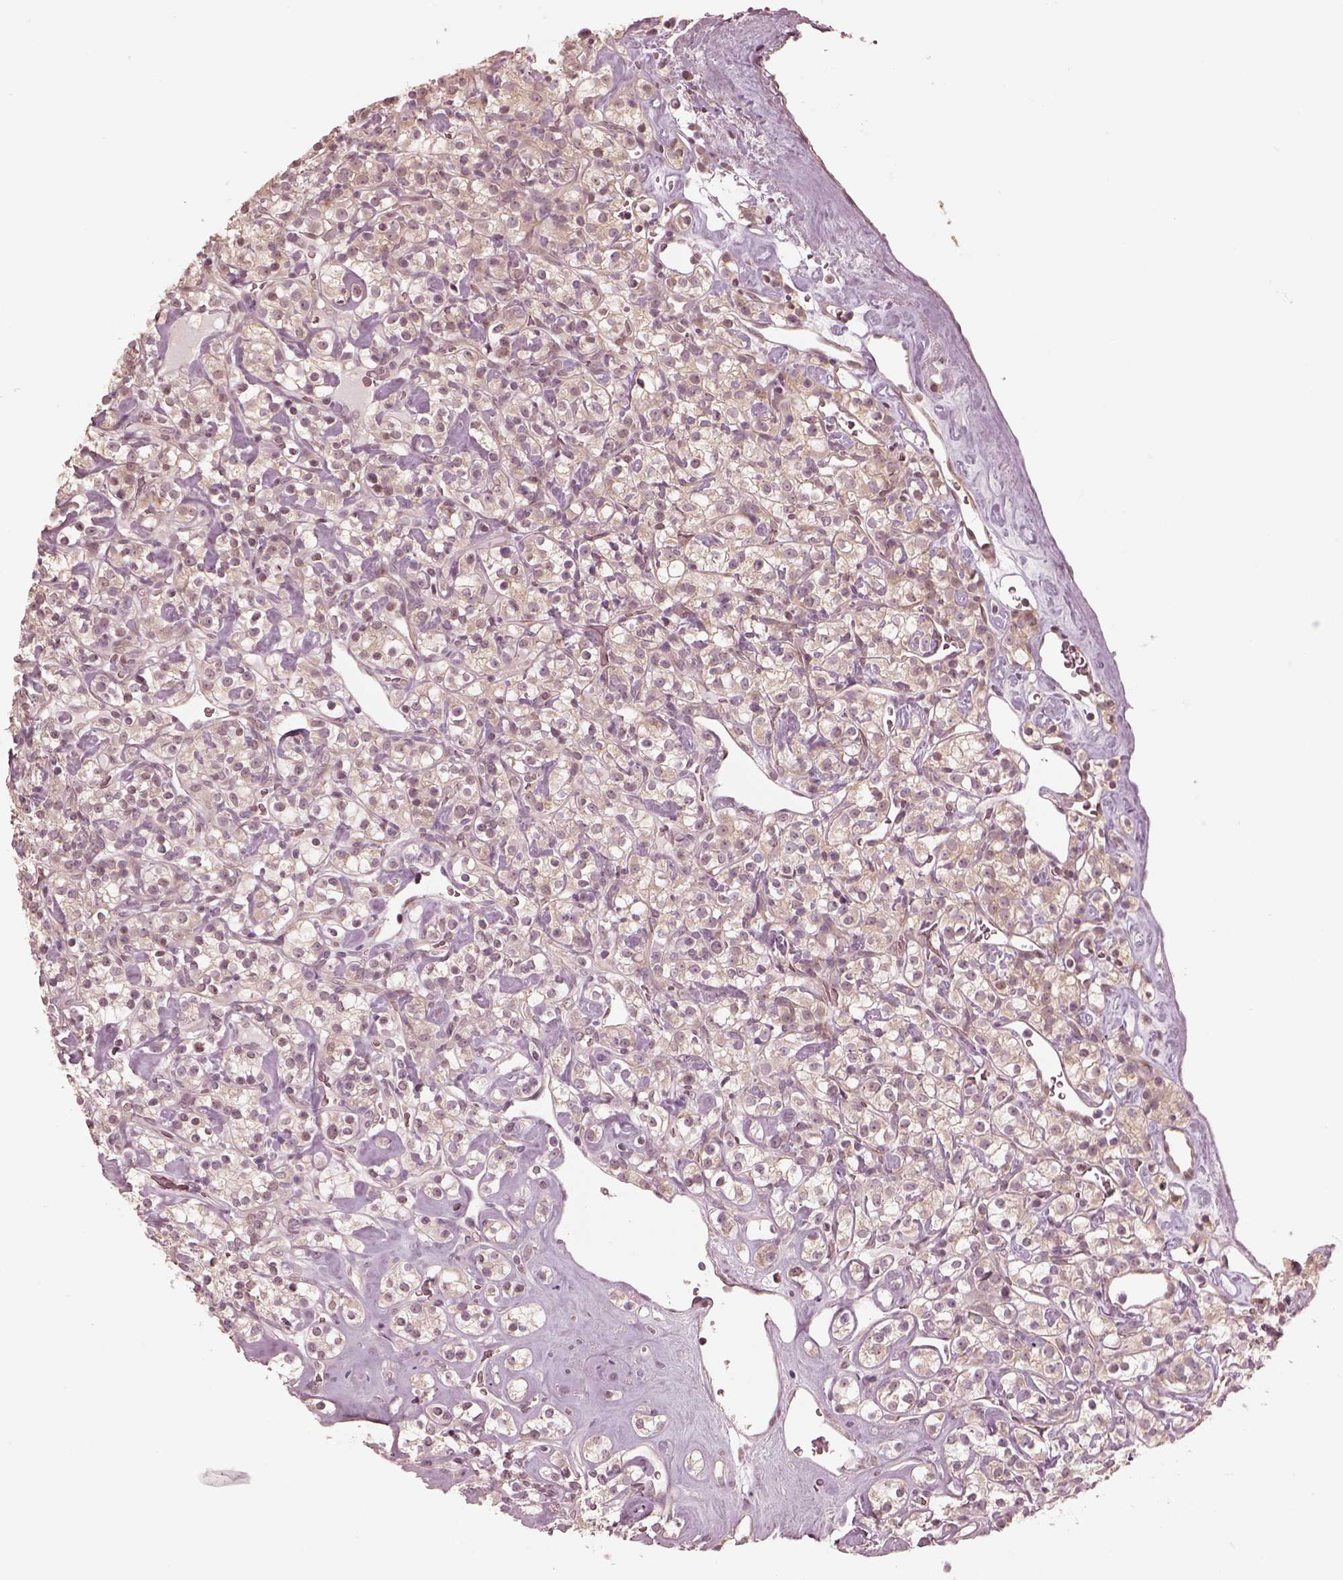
{"staining": {"intensity": "weak", "quantity": ">75%", "location": "cytoplasmic/membranous"}, "tissue": "renal cancer", "cell_type": "Tumor cells", "image_type": "cancer", "snomed": [{"axis": "morphology", "description": "Adenocarcinoma, NOS"}, {"axis": "topography", "description": "Kidney"}], "caption": "Immunohistochemistry (IHC) of human renal adenocarcinoma exhibits low levels of weak cytoplasmic/membranous staining in approximately >75% of tumor cells.", "gene": "IQCB1", "patient": {"sex": "male", "age": 77}}